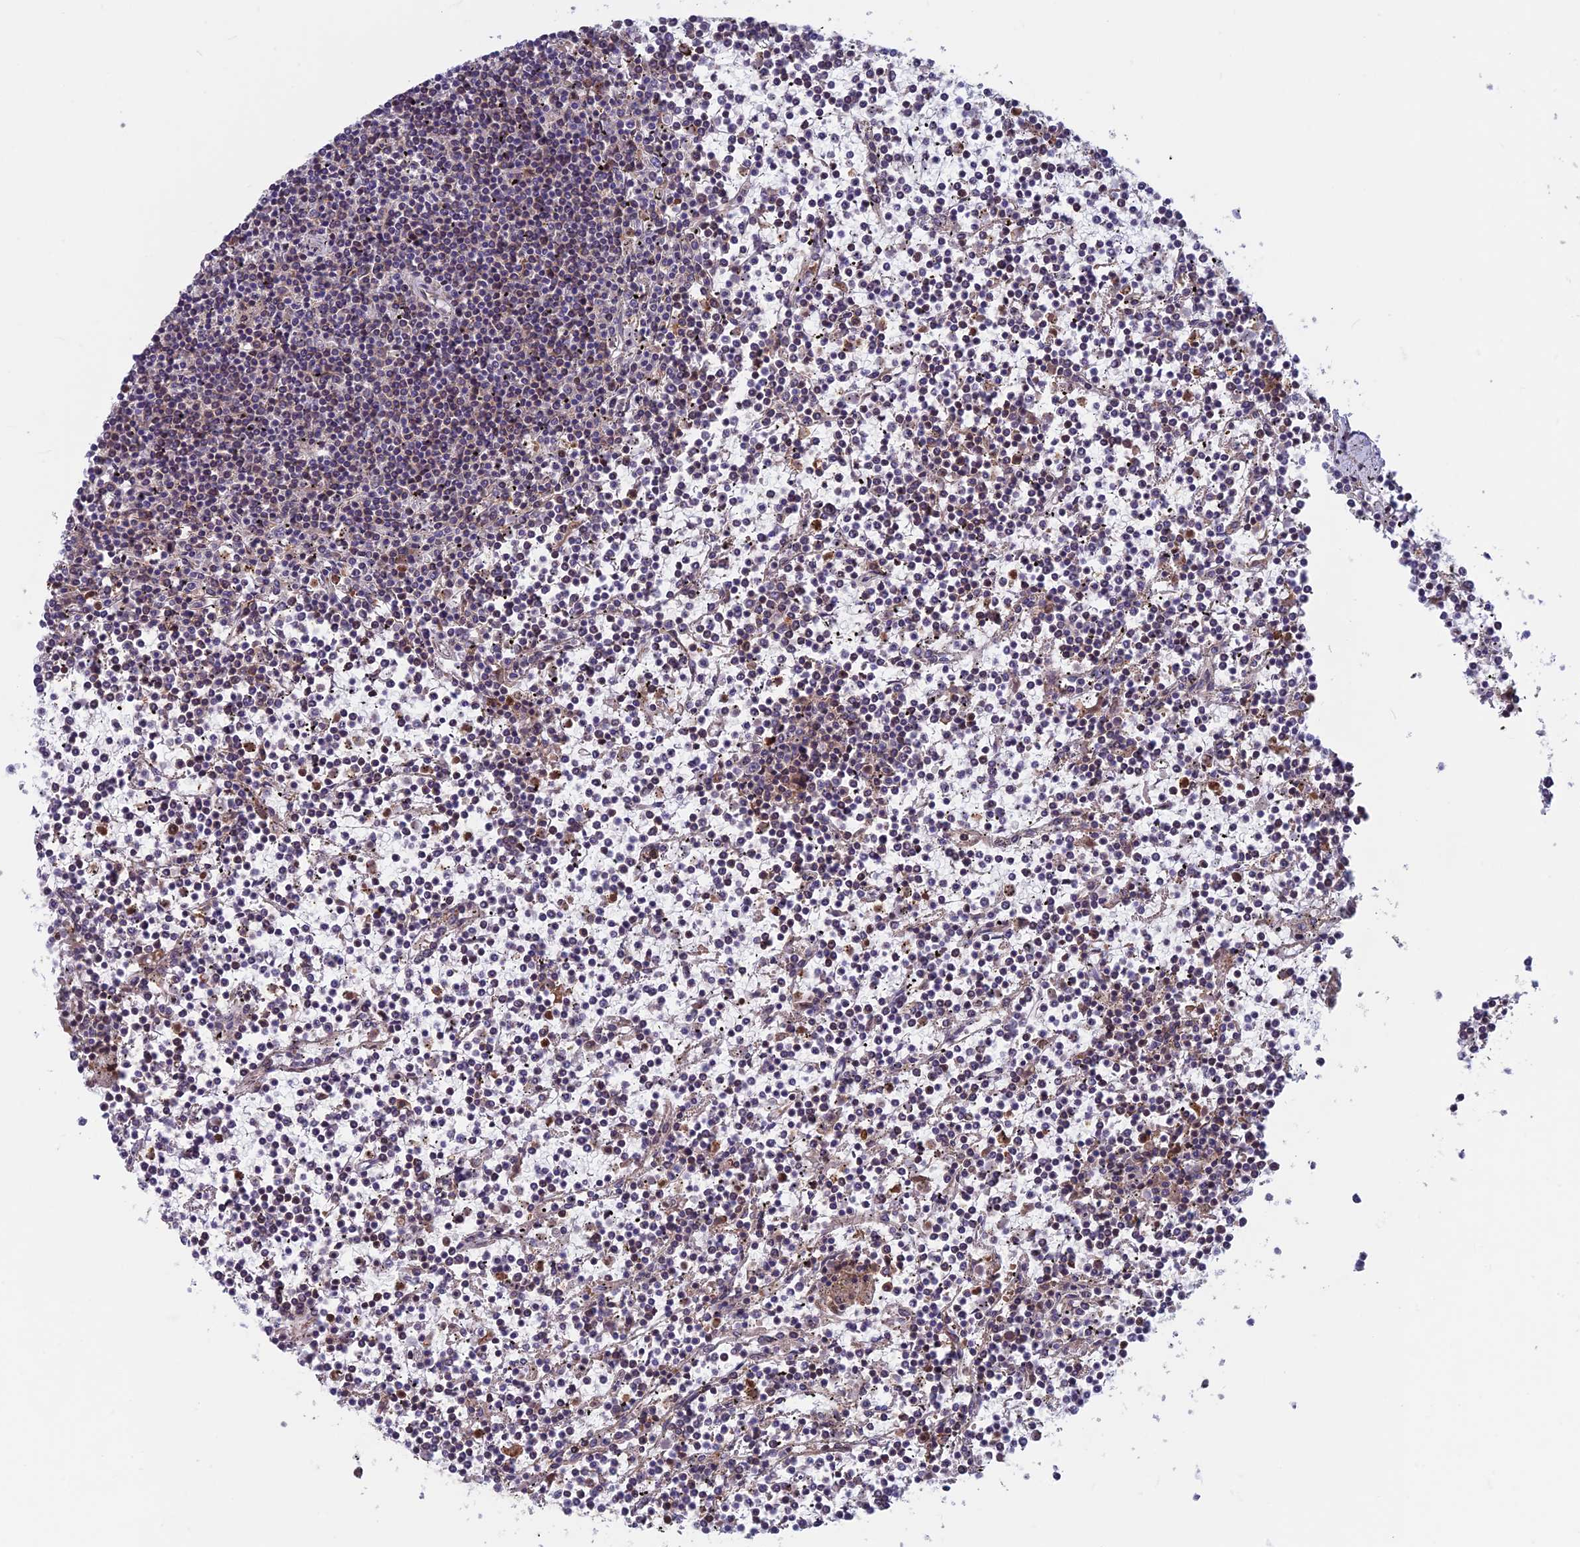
{"staining": {"intensity": "negative", "quantity": "none", "location": "none"}, "tissue": "lymphoma", "cell_type": "Tumor cells", "image_type": "cancer", "snomed": [{"axis": "morphology", "description": "Malignant lymphoma, non-Hodgkin's type, Low grade"}, {"axis": "topography", "description": "Spleen"}], "caption": "Immunohistochemistry micrograph of low-grade malignant lymphoma, non-Hodgkin's type stained for a protein (brown), which demonstrates no staining in tumor cells.", "gene": "DNM1L", "patient": {"sex": "female", "age": 19}}